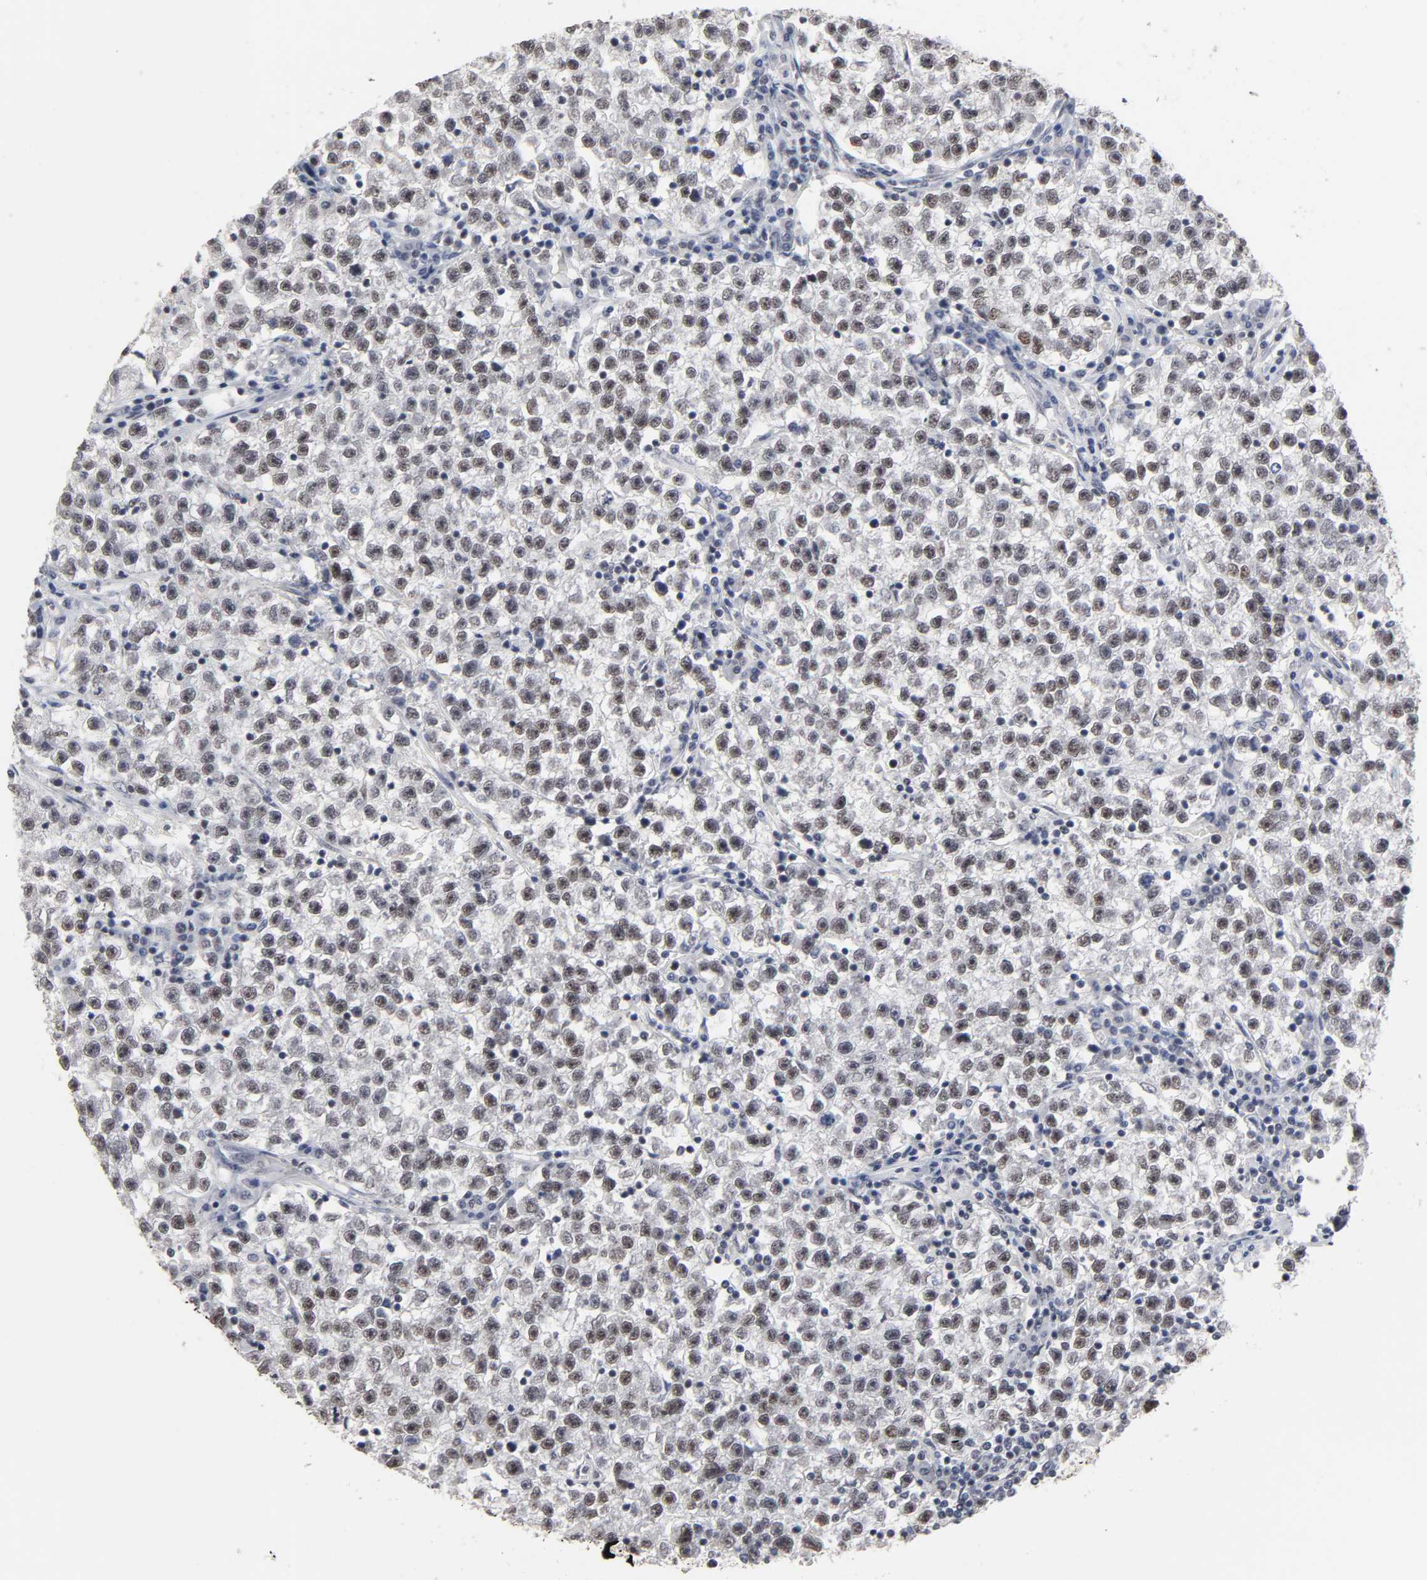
{"staining": {"intensity": "weak", "quantity": ">75%", "location": "nuclear"}, "tissue": "testis cancer", "cell_type": "Tumor cells", "image_type": "cancer", "snomed": [{"axis": "morphology", "description": "Seminoma, NOS"}, {"axis": "topography", "description": "Testis"}], "caption": "Immunohistochemistry of human testis cancer exhibits low levels of weak nuclear positivity in approximately >75% of tumor cells.", "gene": "TRIM33", "patient": {"sex": "male", "age": 22}}